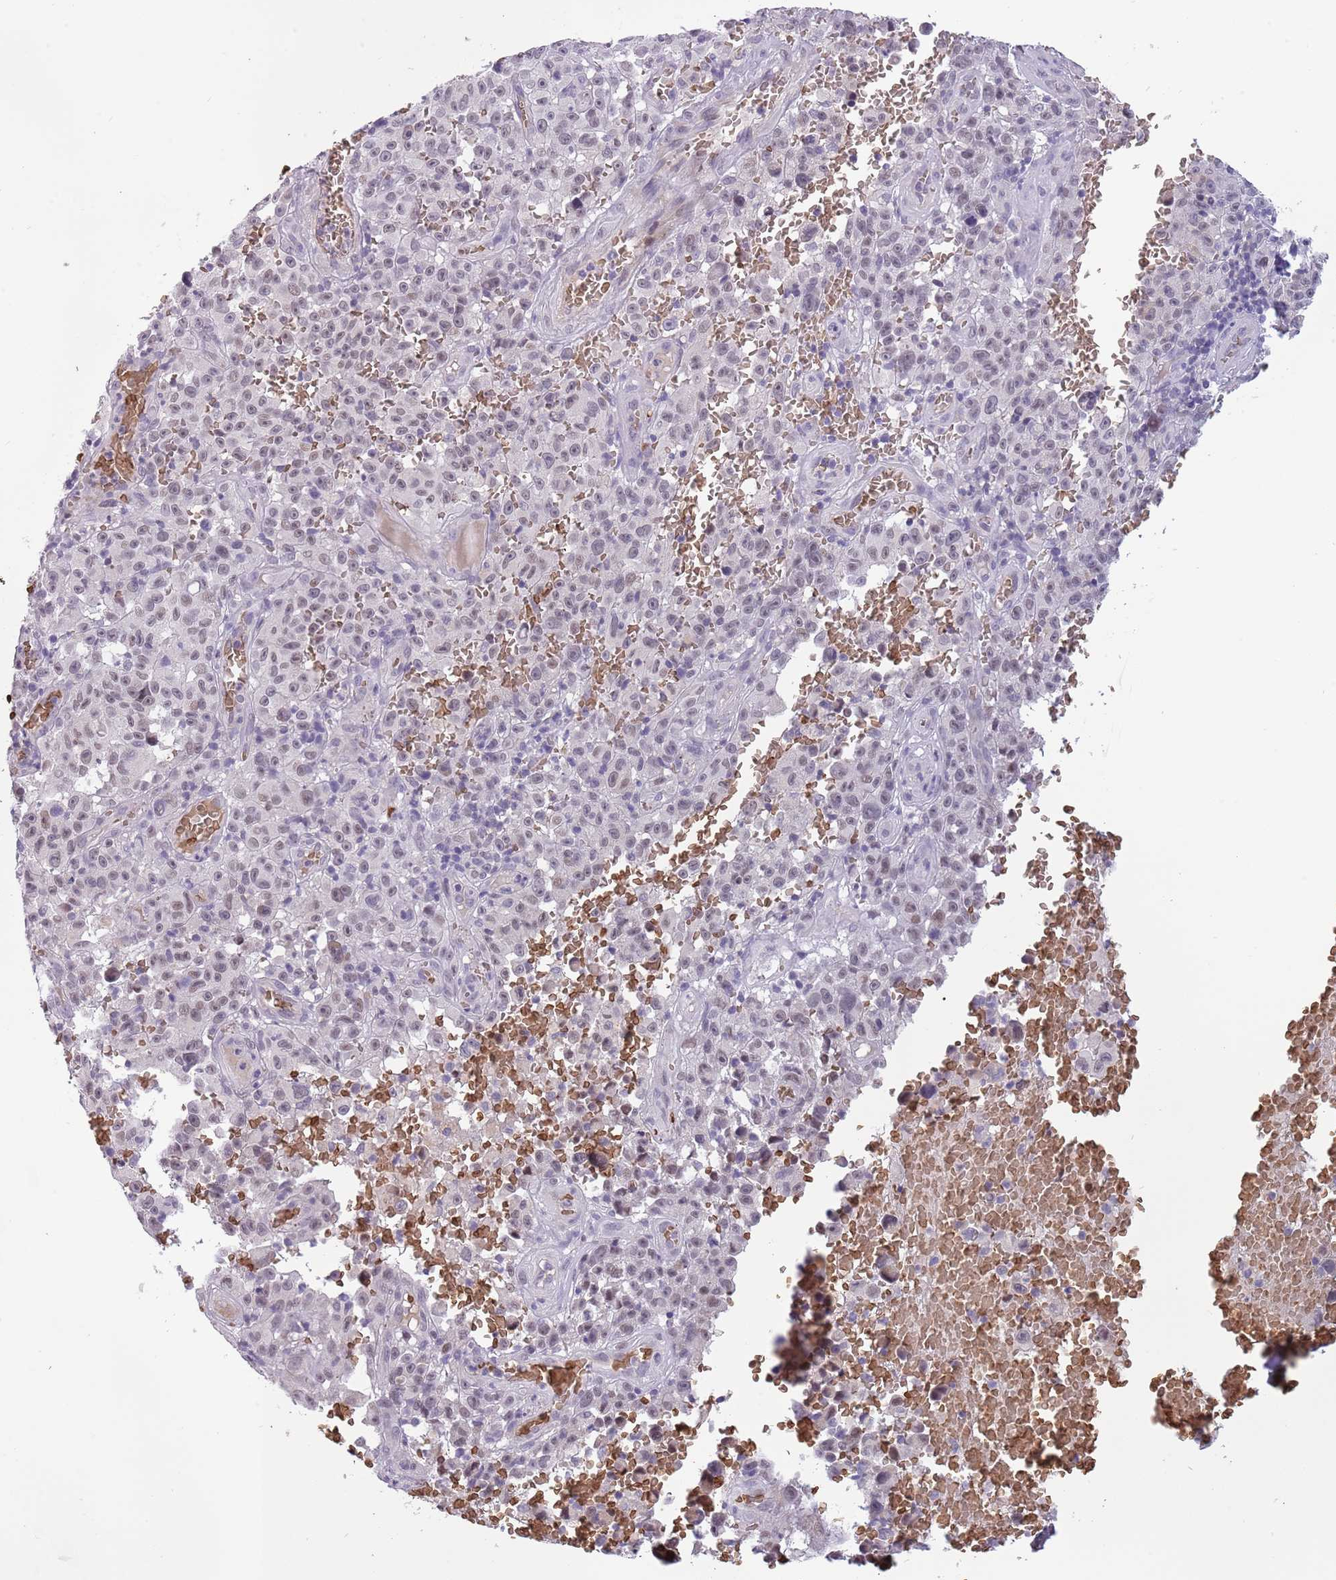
{"staining": {"intensity": "weak", "quantity": ">75%", "location": "nuclear"}, "tissue": "melanoma", "cell_type": "Tumor cells", "image_type": "cancer", "snomed": [{"axis": "morphology", "description": "Malignant melanoma, NOS"}, {"axis": "topography", "description": "Skin"}], "caption": "Immunohistochemistry of human melanoma demonstrates low levels of weak nuclear positivity in about >75% of tumor cells. The staining was performed using DAB, with brown indicating positive protein expression. Nuclei are stained blue with hematoxylin.", "gene": "LYPD6B", "patient": {"sex": "female", "age": 82}}